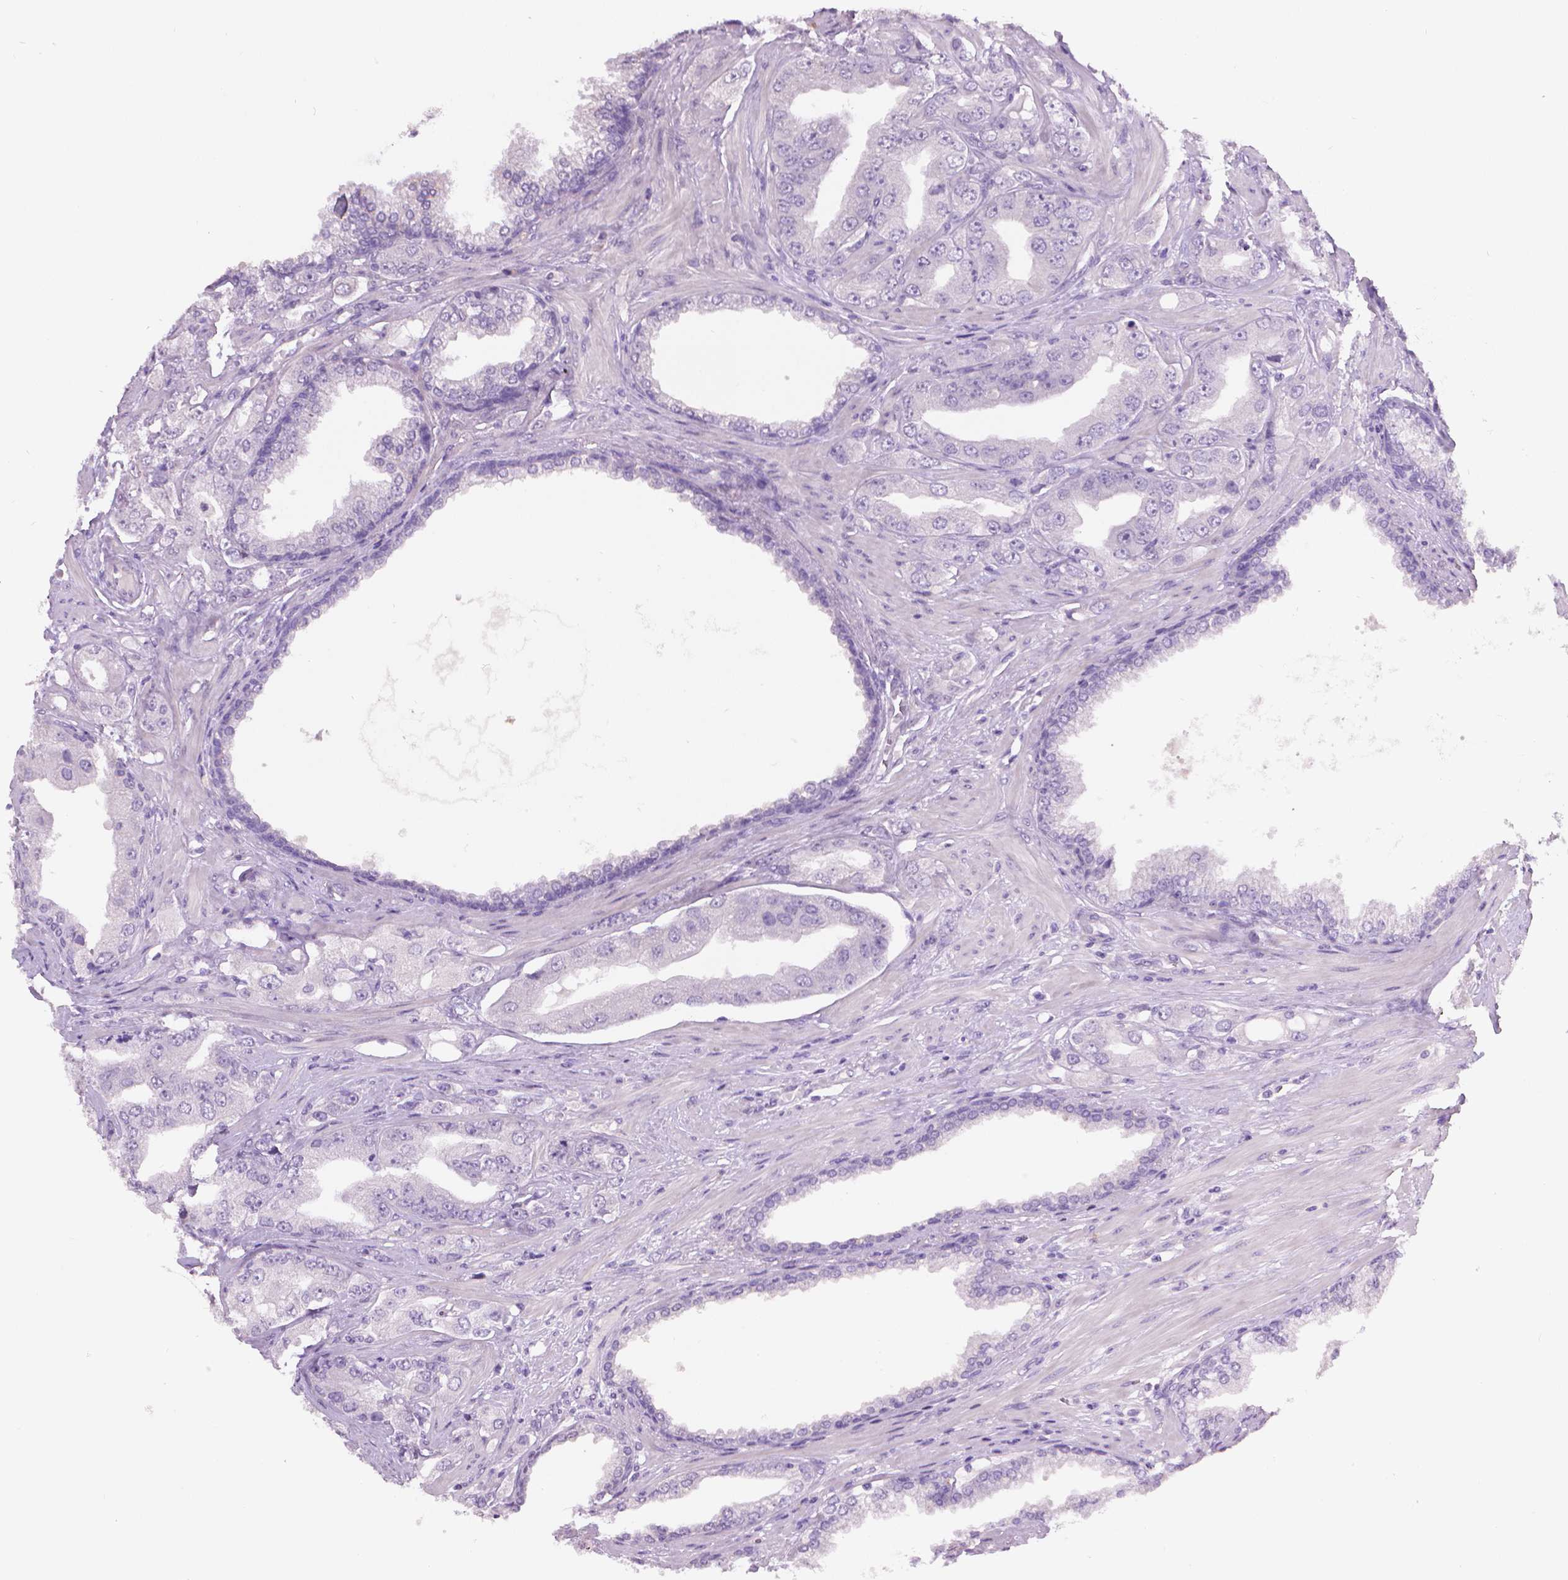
{"staining": {"intensity": "negative", "quantity": "none", "location": "none"}, "tissue": "prostate cancer", "cell_type": "Tumor cells", "image_type": "cancer", "snomed": [{"axis": "morphology", "description": "Adenocarcinoma, Low grade"}, {"axis": "topography", "description": "Prostate"}], "caption": "IHC of prostate low-grade adenocarcinoma shows no expression in tumor cells. (DAB immunohistochemistry visualized using brightfield microscopy, high magnification).", "gene": "TNNI2", "patient": {"sex": "male", "age": 60}}